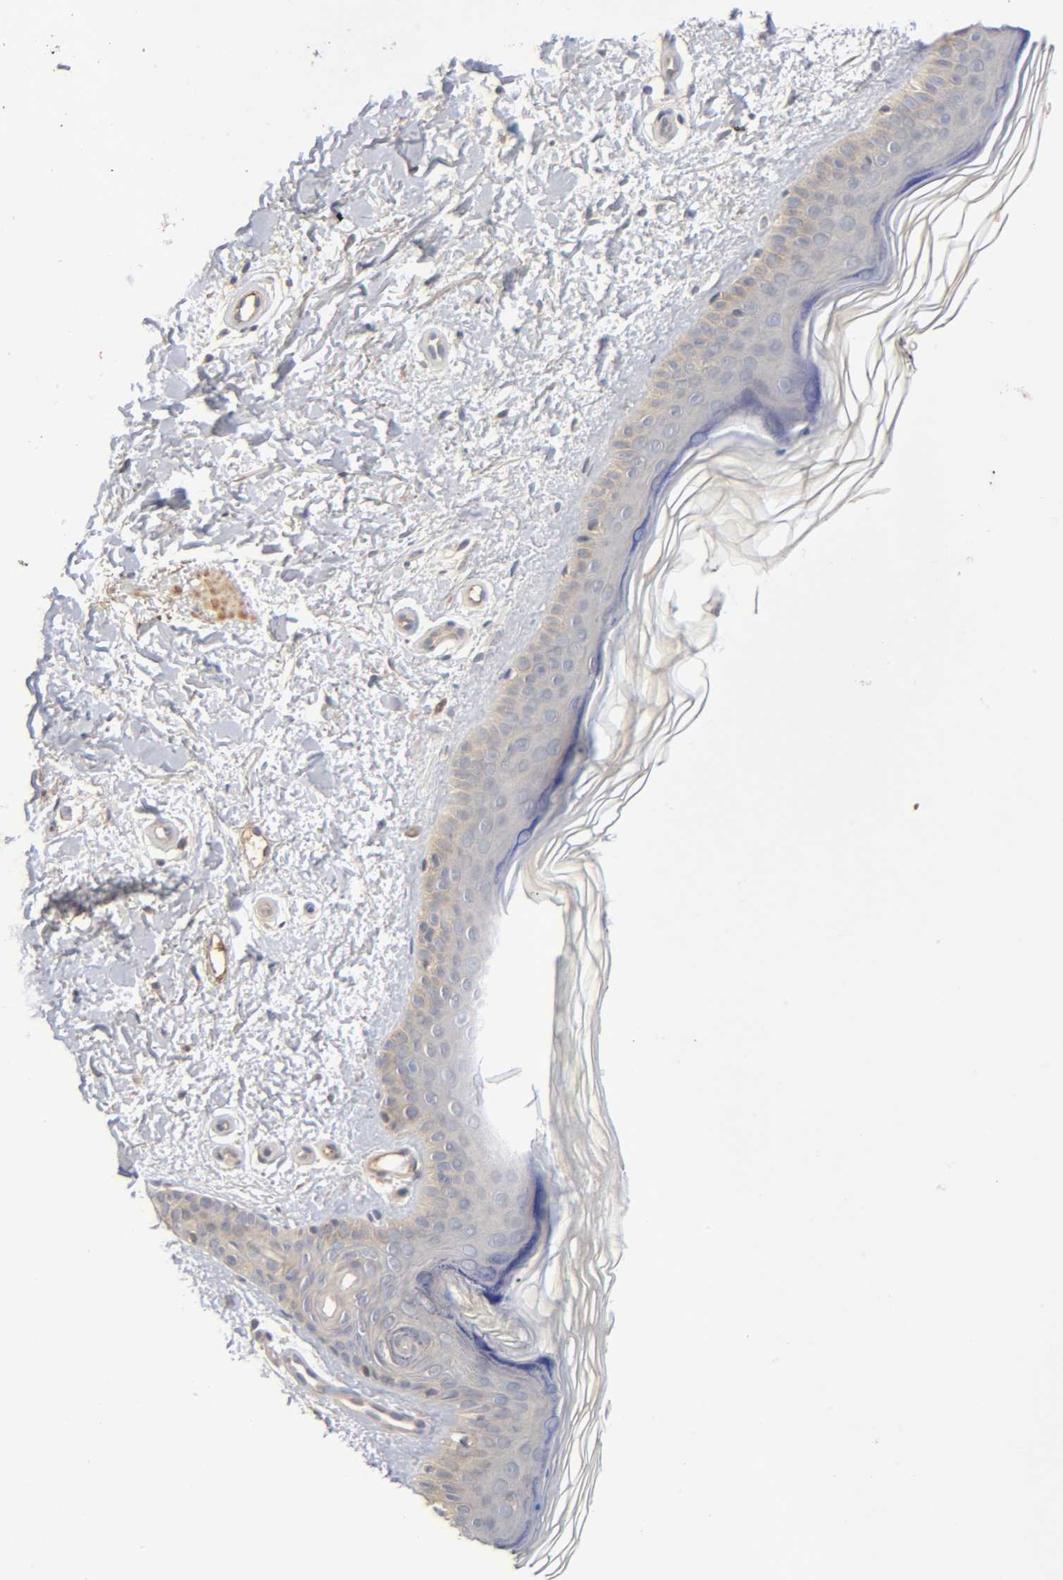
{"staining": {"intensity": "negative", "quantity": "none", "location": "none"}, "tissue": "skin", "cell_type": "Fibroblasts", "image_type": "normal", "snomed": [{"axis": "morphology", "description": "Normal tissue, NOS"}, {"axis": "topography", "description": "Skin"}], "caption": "Protein analysis of benign skin demonstrates no significant expression in fibroblasts. (Brightfield microscopy of DAB (3,3'-diaminobenzidine) immunohistochemistry (IHC) at high magnification).", "gene": "CPB2", "patient": {"sex": "female", "age": 19}}